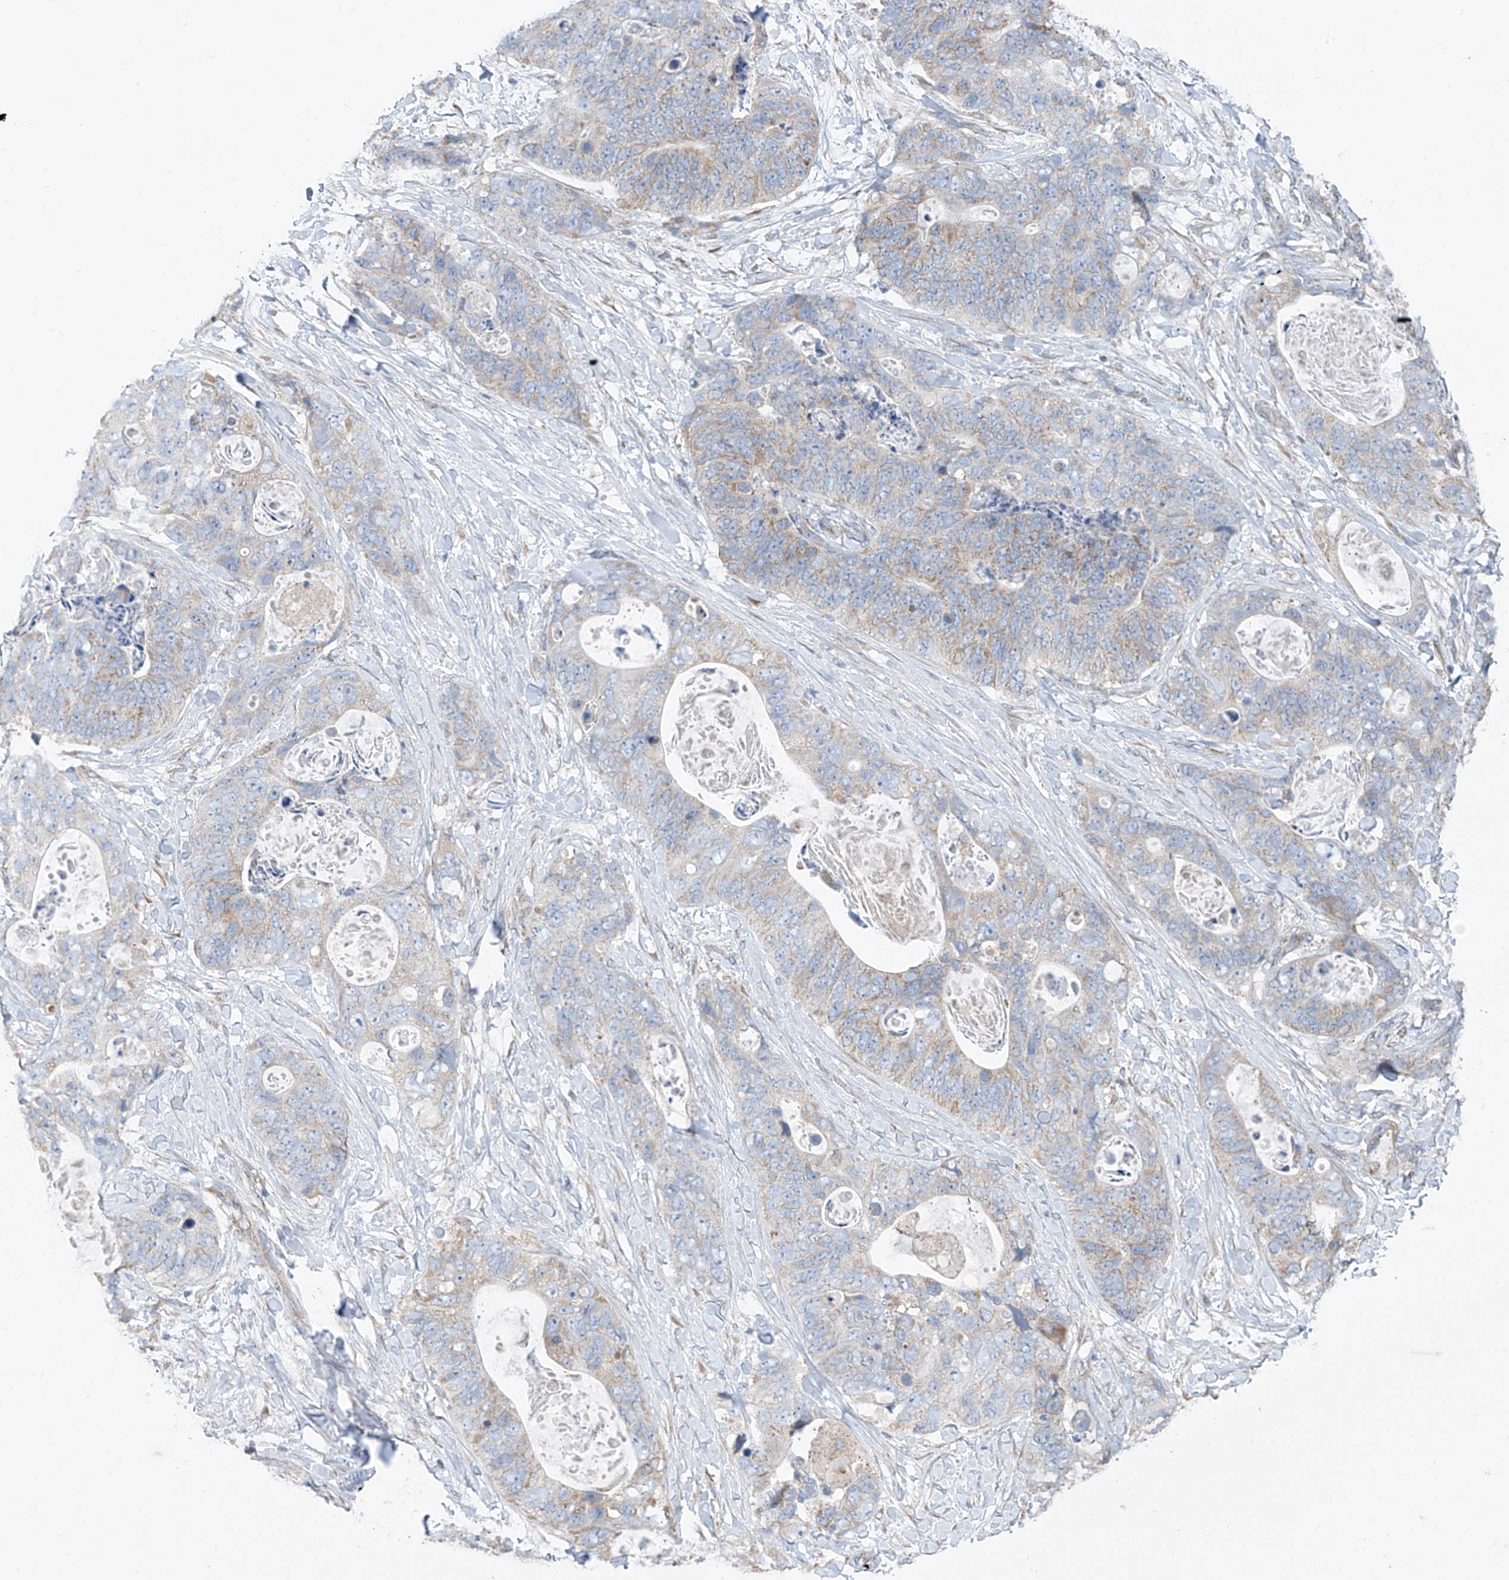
{"staining": {"intensity": "weak", "quantity": "<25%", "location": "cytoplasmic/membranous"}, "tissue": "stomach cancer", "cell_type": "Tumor cells", "image_type": "cancer", "snomed": [{"axis": "morphology", "description": "Adenocarcinoma, NOS"}, {"axis": "topography", "description": "Stomach"}], "caption": "Tumor cells are negative for protein expression in human stomach cancer (adenocarcinoma).", "gene": "EOMES", "patient": {"sex": "female", "age": 89}}